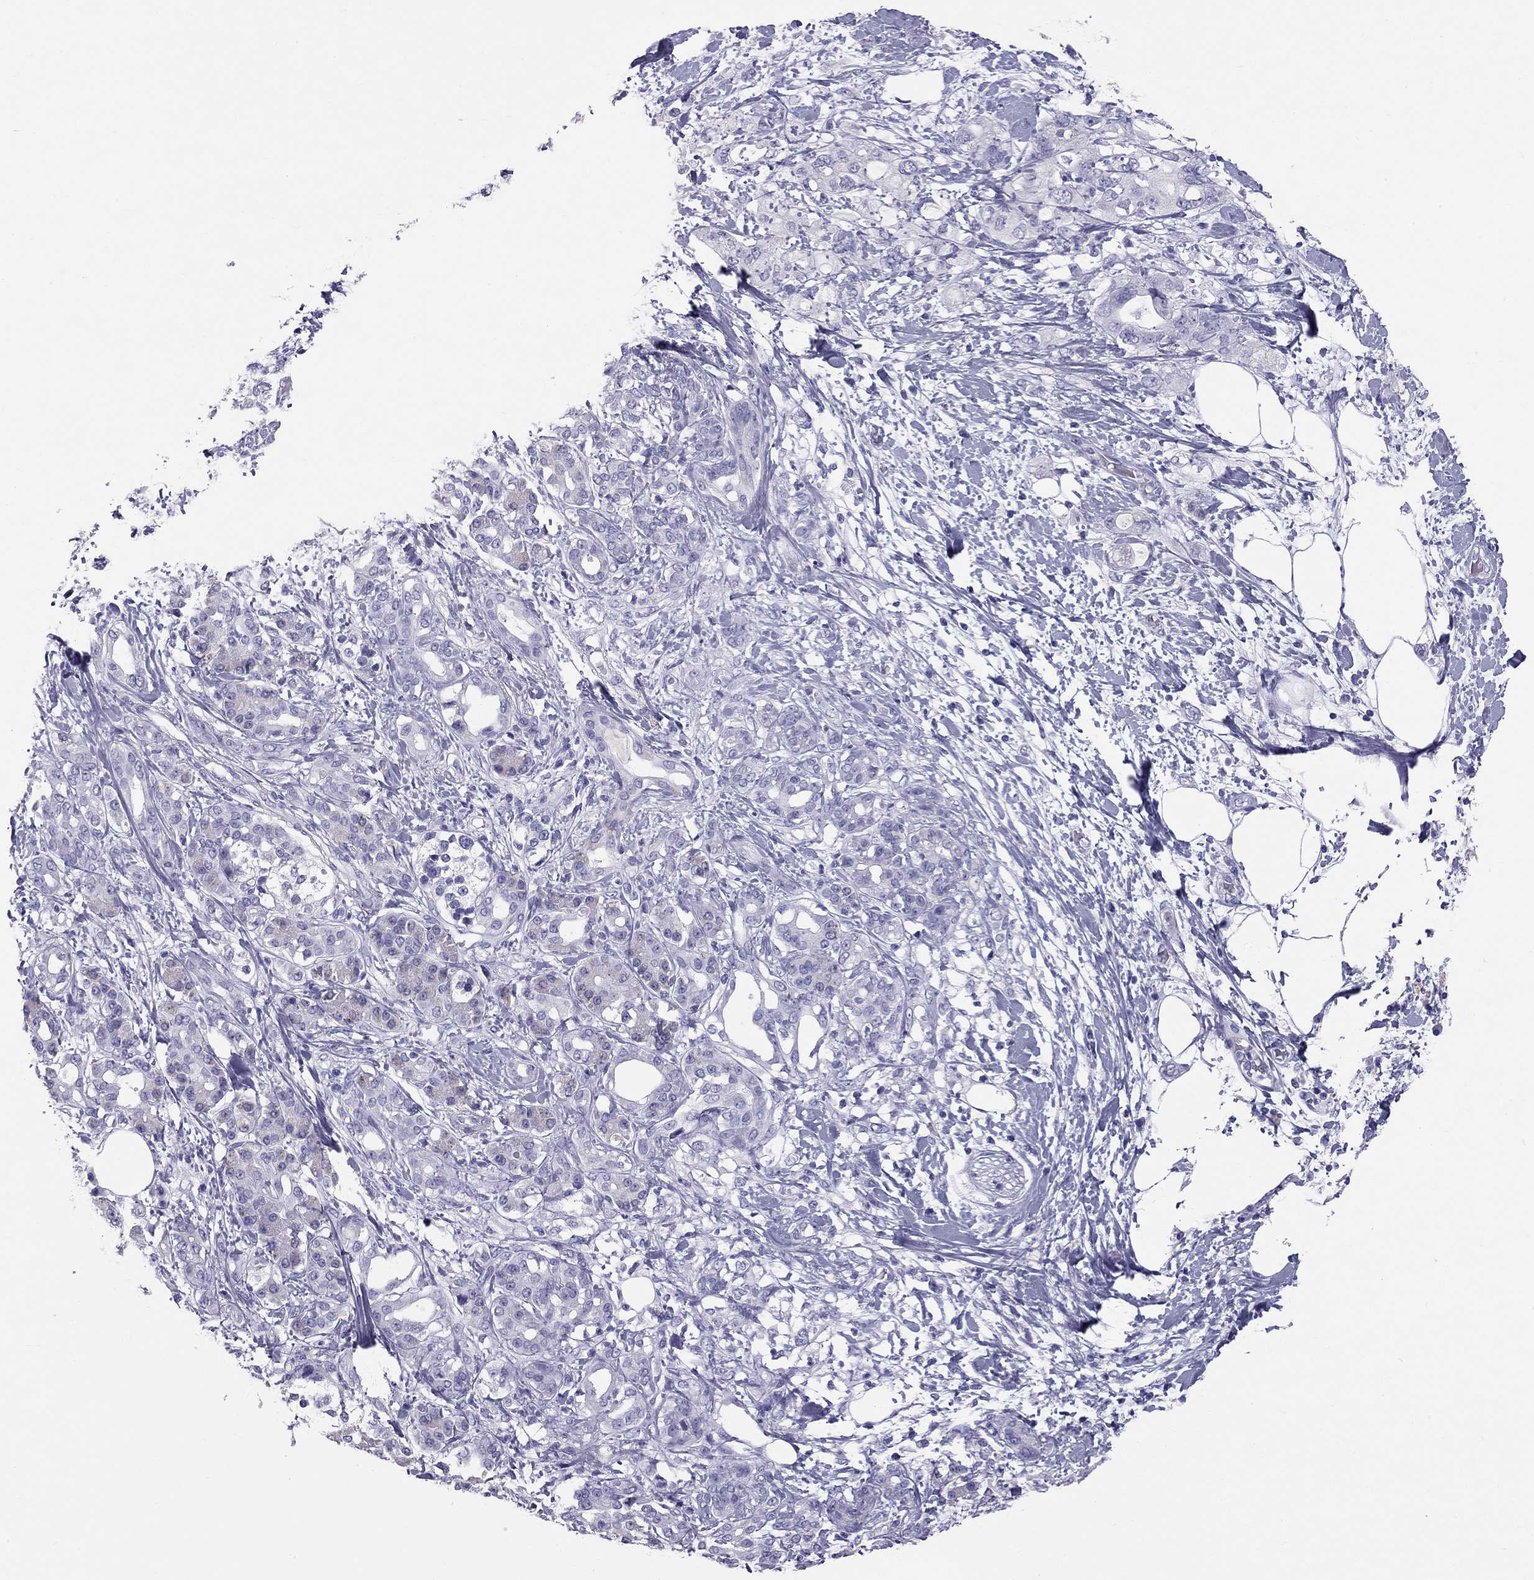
{"staining": {"intensity": "negative", "quantity": "none", "location": "none"}, "tissue": "pancreatic cancer", "cell_type": "Tumor cells", "image_type": "cancer", "snomed": [{"axis": "morphology", "description": "Adenocarcinoma, NOS"}, {"axis": "topography", "description": "Pancreas"}], "caption": "This is an IHC image of pancreatic cancer. There is no positivity in tumor cells.", "gene": "TRPM3", "patient": {"sex": "female", "age": 56}}